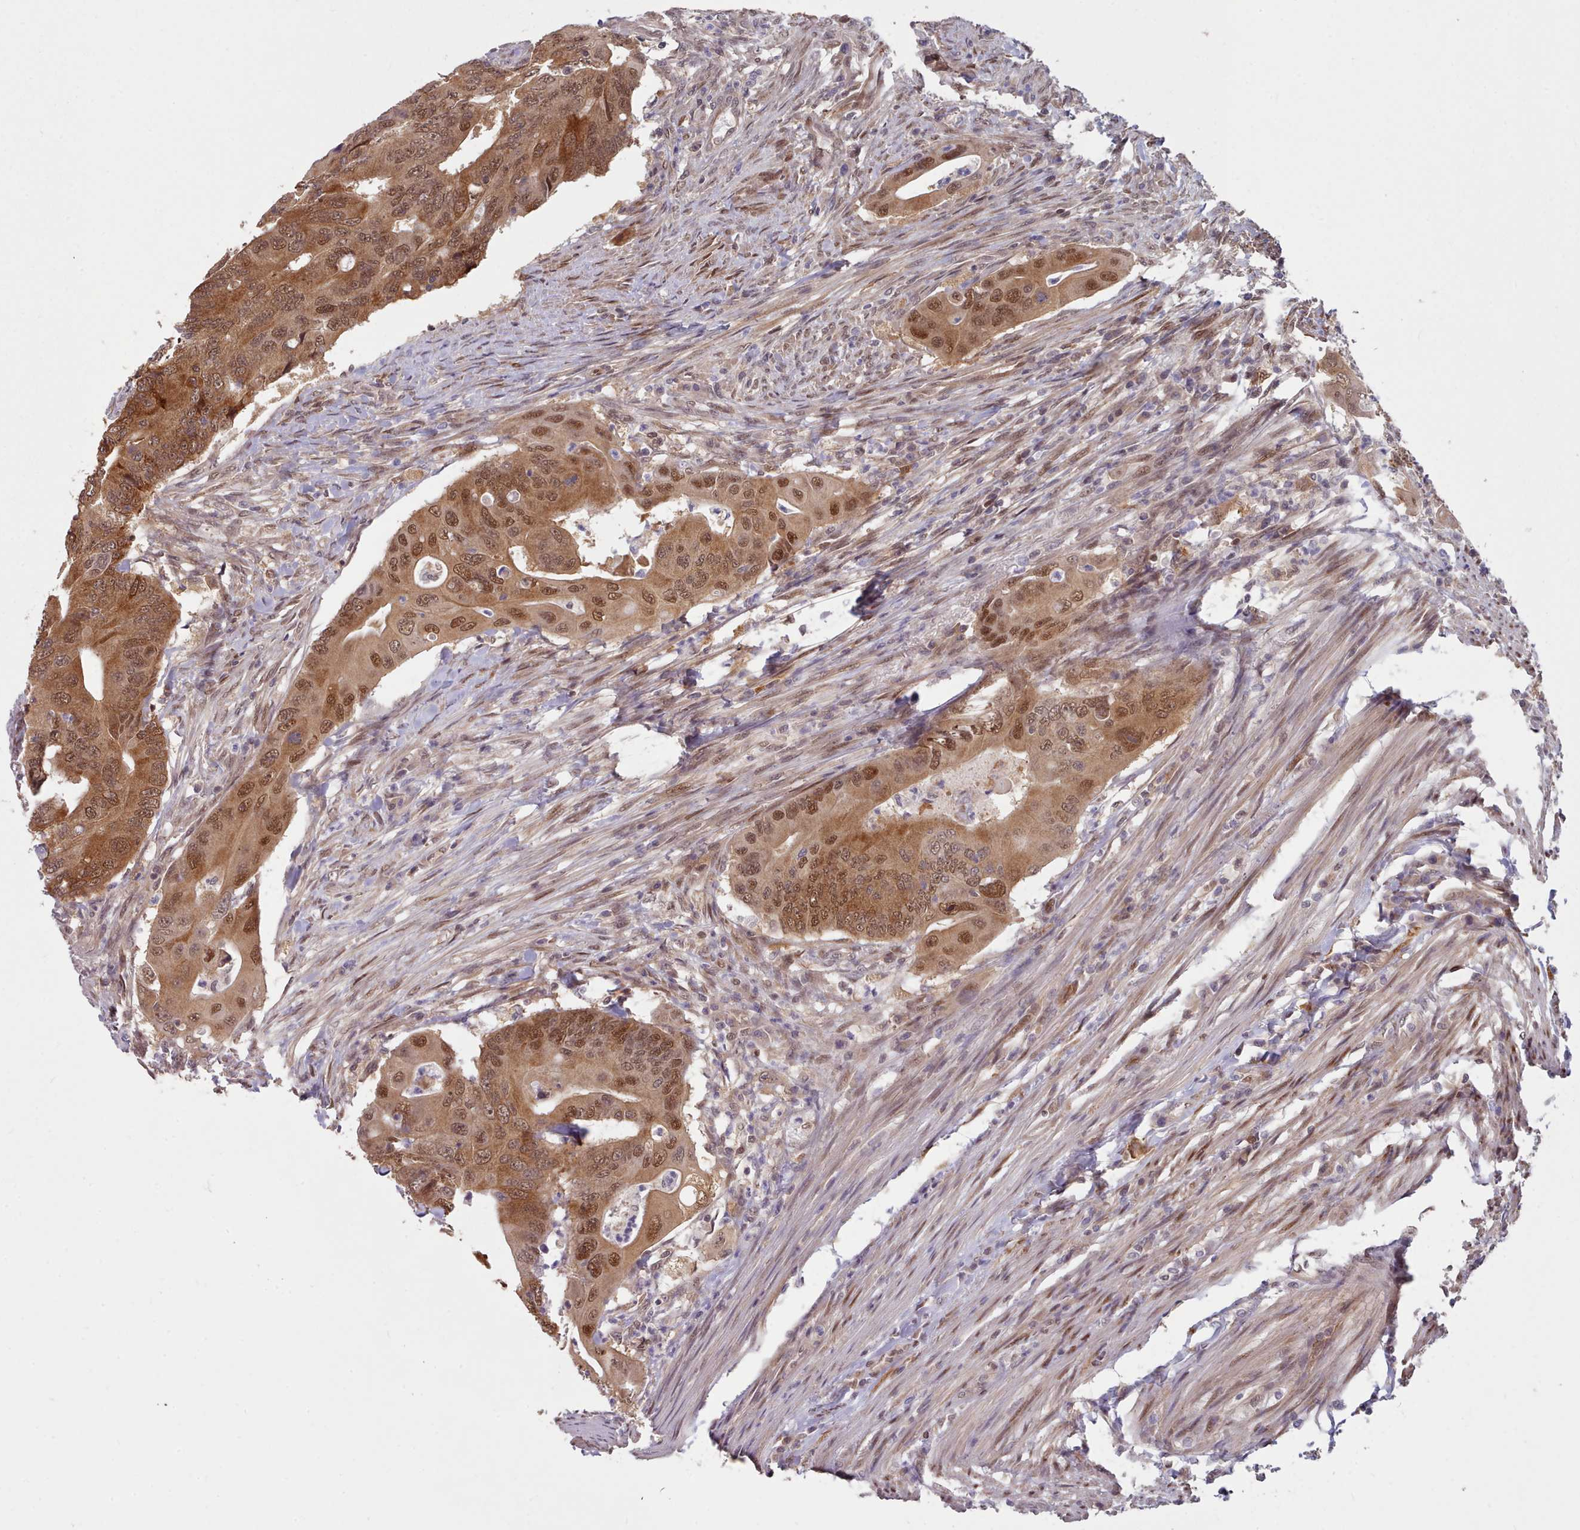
{"staining": {"intensity": "strong", "quantity": ">75%", "location": "cytoplasmic/membranous,nuclear"}, "tissue": "colorectal cancer", "cell_type": "Tumor cells", "image_type": "cancer", "snomed": [{"axis": "morphology", "description": "Adenocarcinoma, NOS"}, {"axis": "topography", "description": "Colon"}], "caption": "Colorectal cancer (adenocarcinoma) stained for a protein (brown) displays strong cytoplasmic/membranous and nuclear positive positivity in approximately >75% of tumor cells.", "gene": "CES3", "patient": {"sex": "male", "age": 71}}